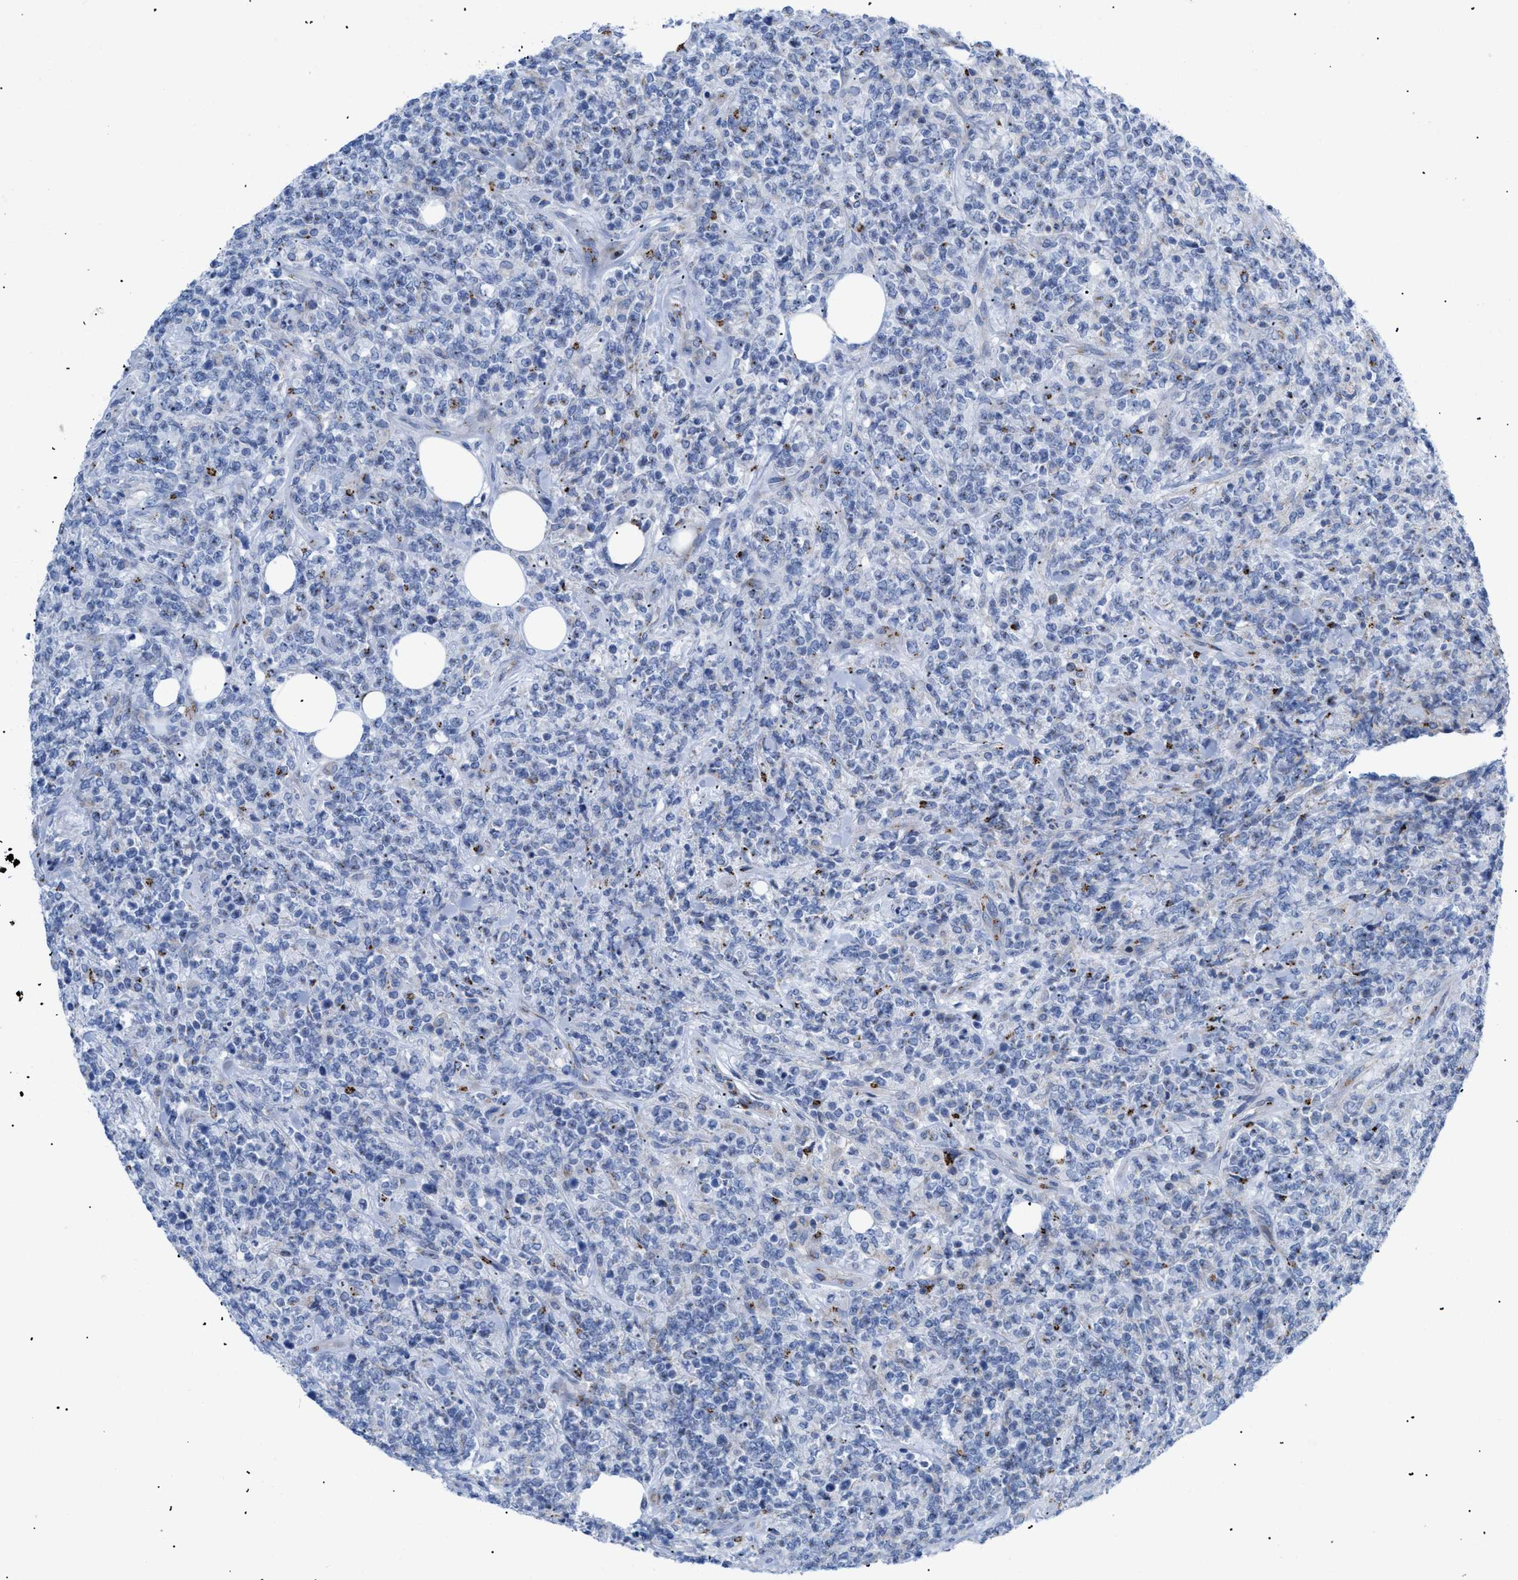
{"staining": {"intensity": "negative", "quantity": "none", "location": "none"}, "tissue": "lymphoma", "cell_type": "Tumor cells", "image_type": "cancer", "snomed": [{"axis": "morphology", "description": "Malignant lymphoma, non-Hodgkin's type, High grade"}, {"axis": "topography", "description": "Soft tissue"}], "caption": "Protein analysis of high-grade malignant lymphoma, non-Hodgkin's type reveals no significant staining in tumor cells.", "gene": "TMEM17", "patient": {"sex": "male", "age": 18}}